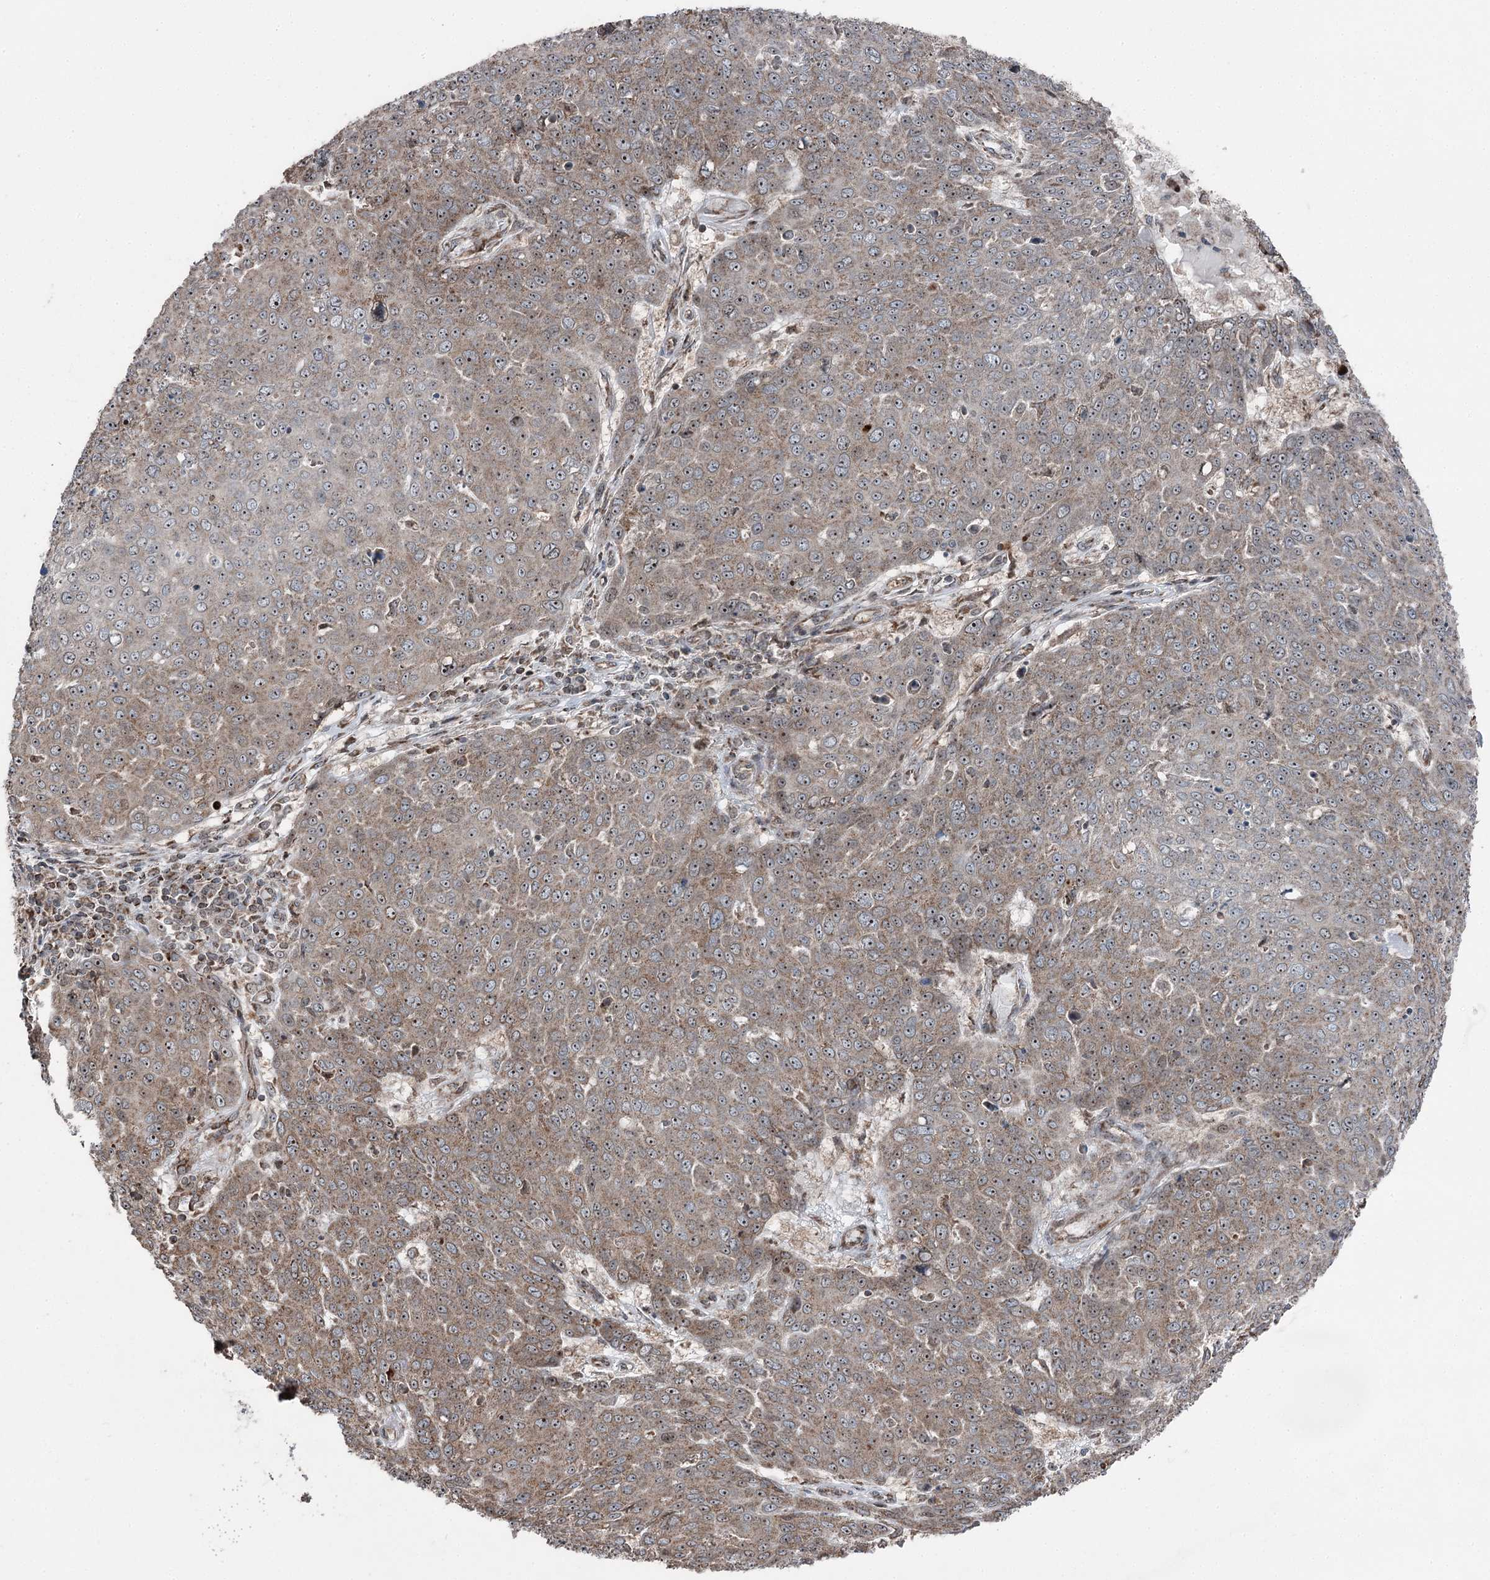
{"staining": {"intensity": "moderate", "quantity": ">75%", "location": "cytoplasmic/membranous,nuclear"}, "tissue": "skin cancer", "cell_type": "Tumor cells", "image_type": "cancer", "snomed": [{"axis": "morphology", "description": "Squamous cell carcinoma, NOS"}, {"axis": "topography", "description": "Skin"}], "caption": "About >75% of tumor cells in squamous cell carcinoma (skin) demonstrate moderate cytoplasmic/membranous and nuclear protein positivity as visualized by brown immunohistochemical staining.", "gene": "STEEP1", "patient": {"sex": "male", "age": 71}}